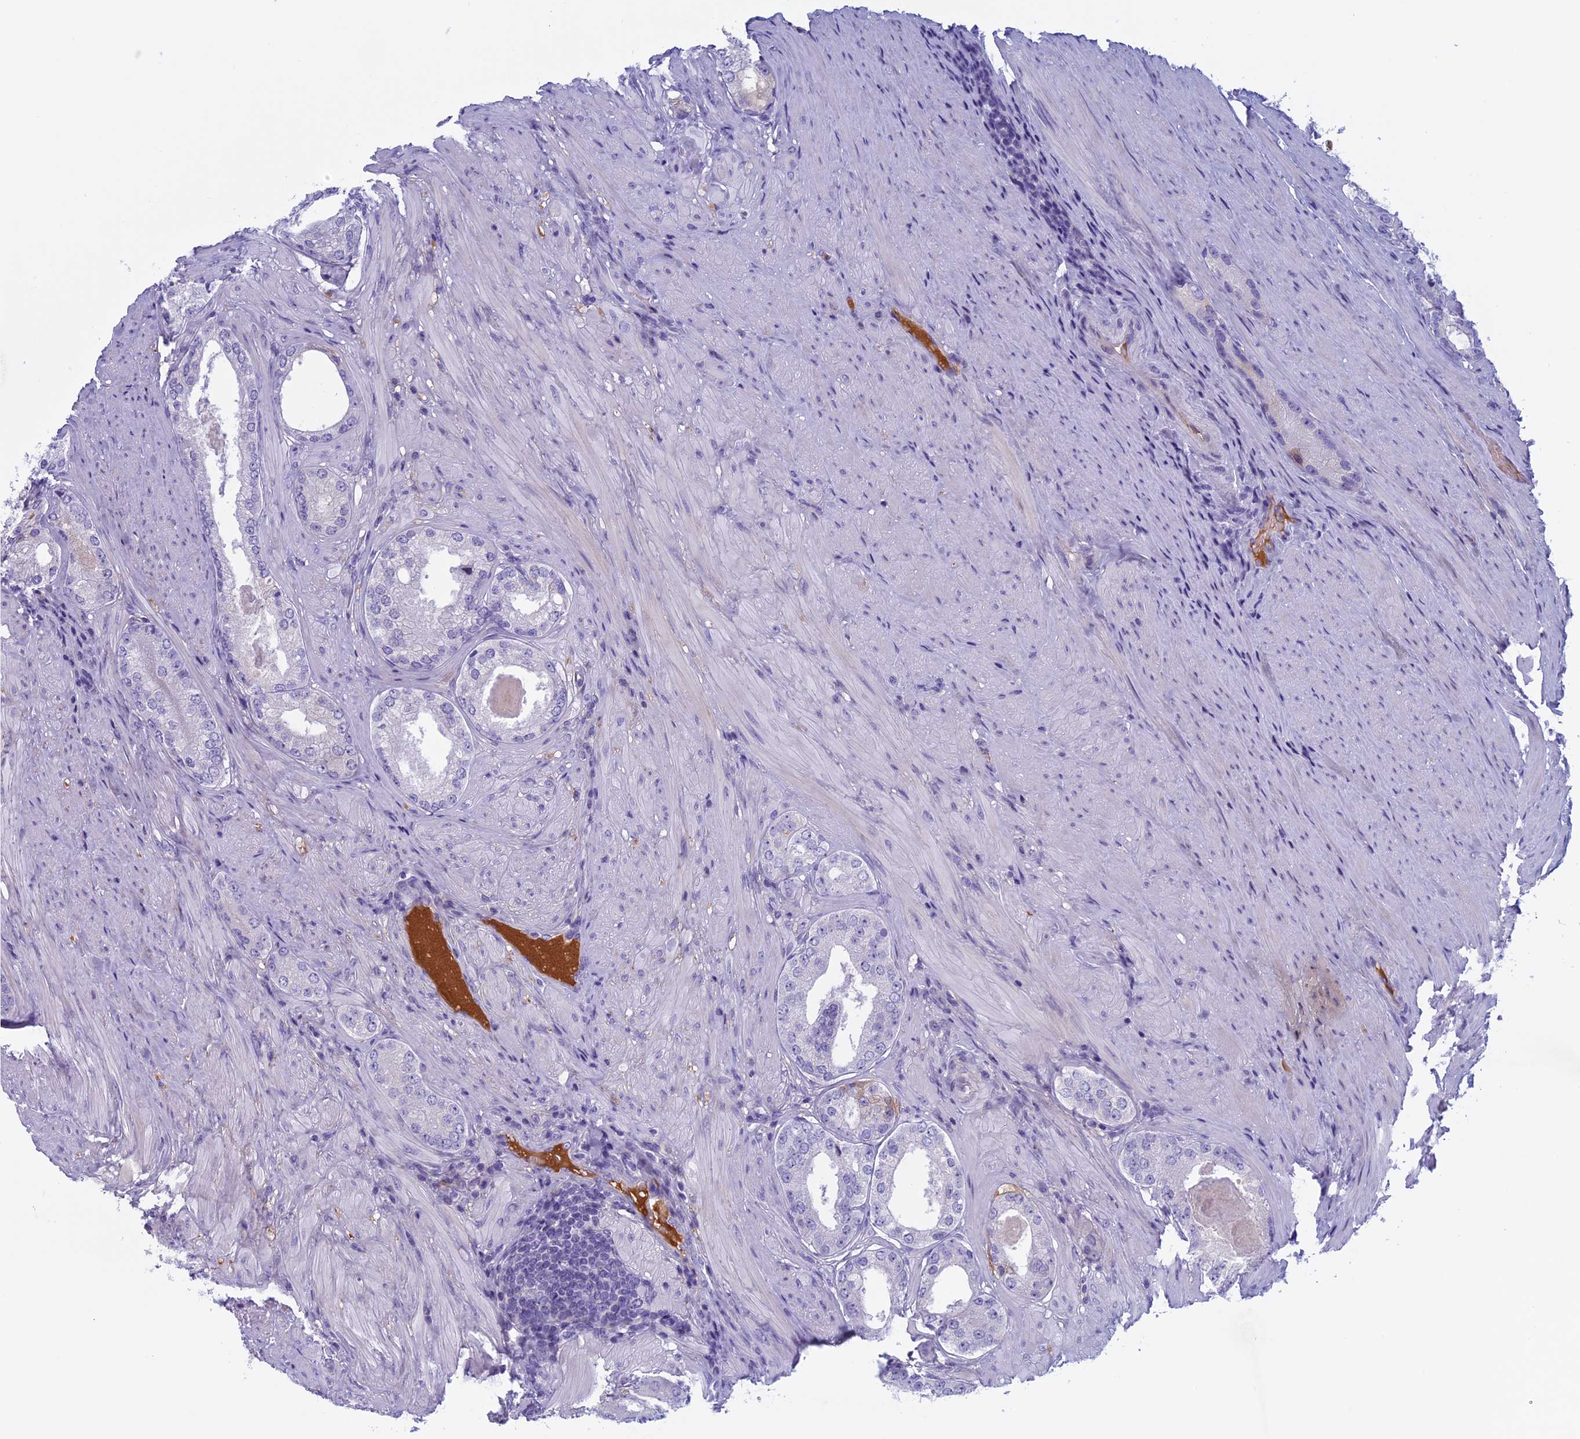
{"staining": {"intensity": "negative", "quantity": "none", "location": "none"}, "tissue": "prostate cancer", "cell_type": "Tumor cells", "image_type": "cancer", "snomed": [{"axis": "morphology", "description": "Adenocarcinoma, Low grade"}, {"axis": "topography", "description": "Prostate"}], "caption": "High magnification brightfield microscopy of low-grade adenocarcinoma (prostate) stained with DAB (brown) and counterstained with hematoxylin (blue): tumor cells show no significant positivity.", "gene": "ANGPTL2", "patient": {"sex": "male", "age": 68}}